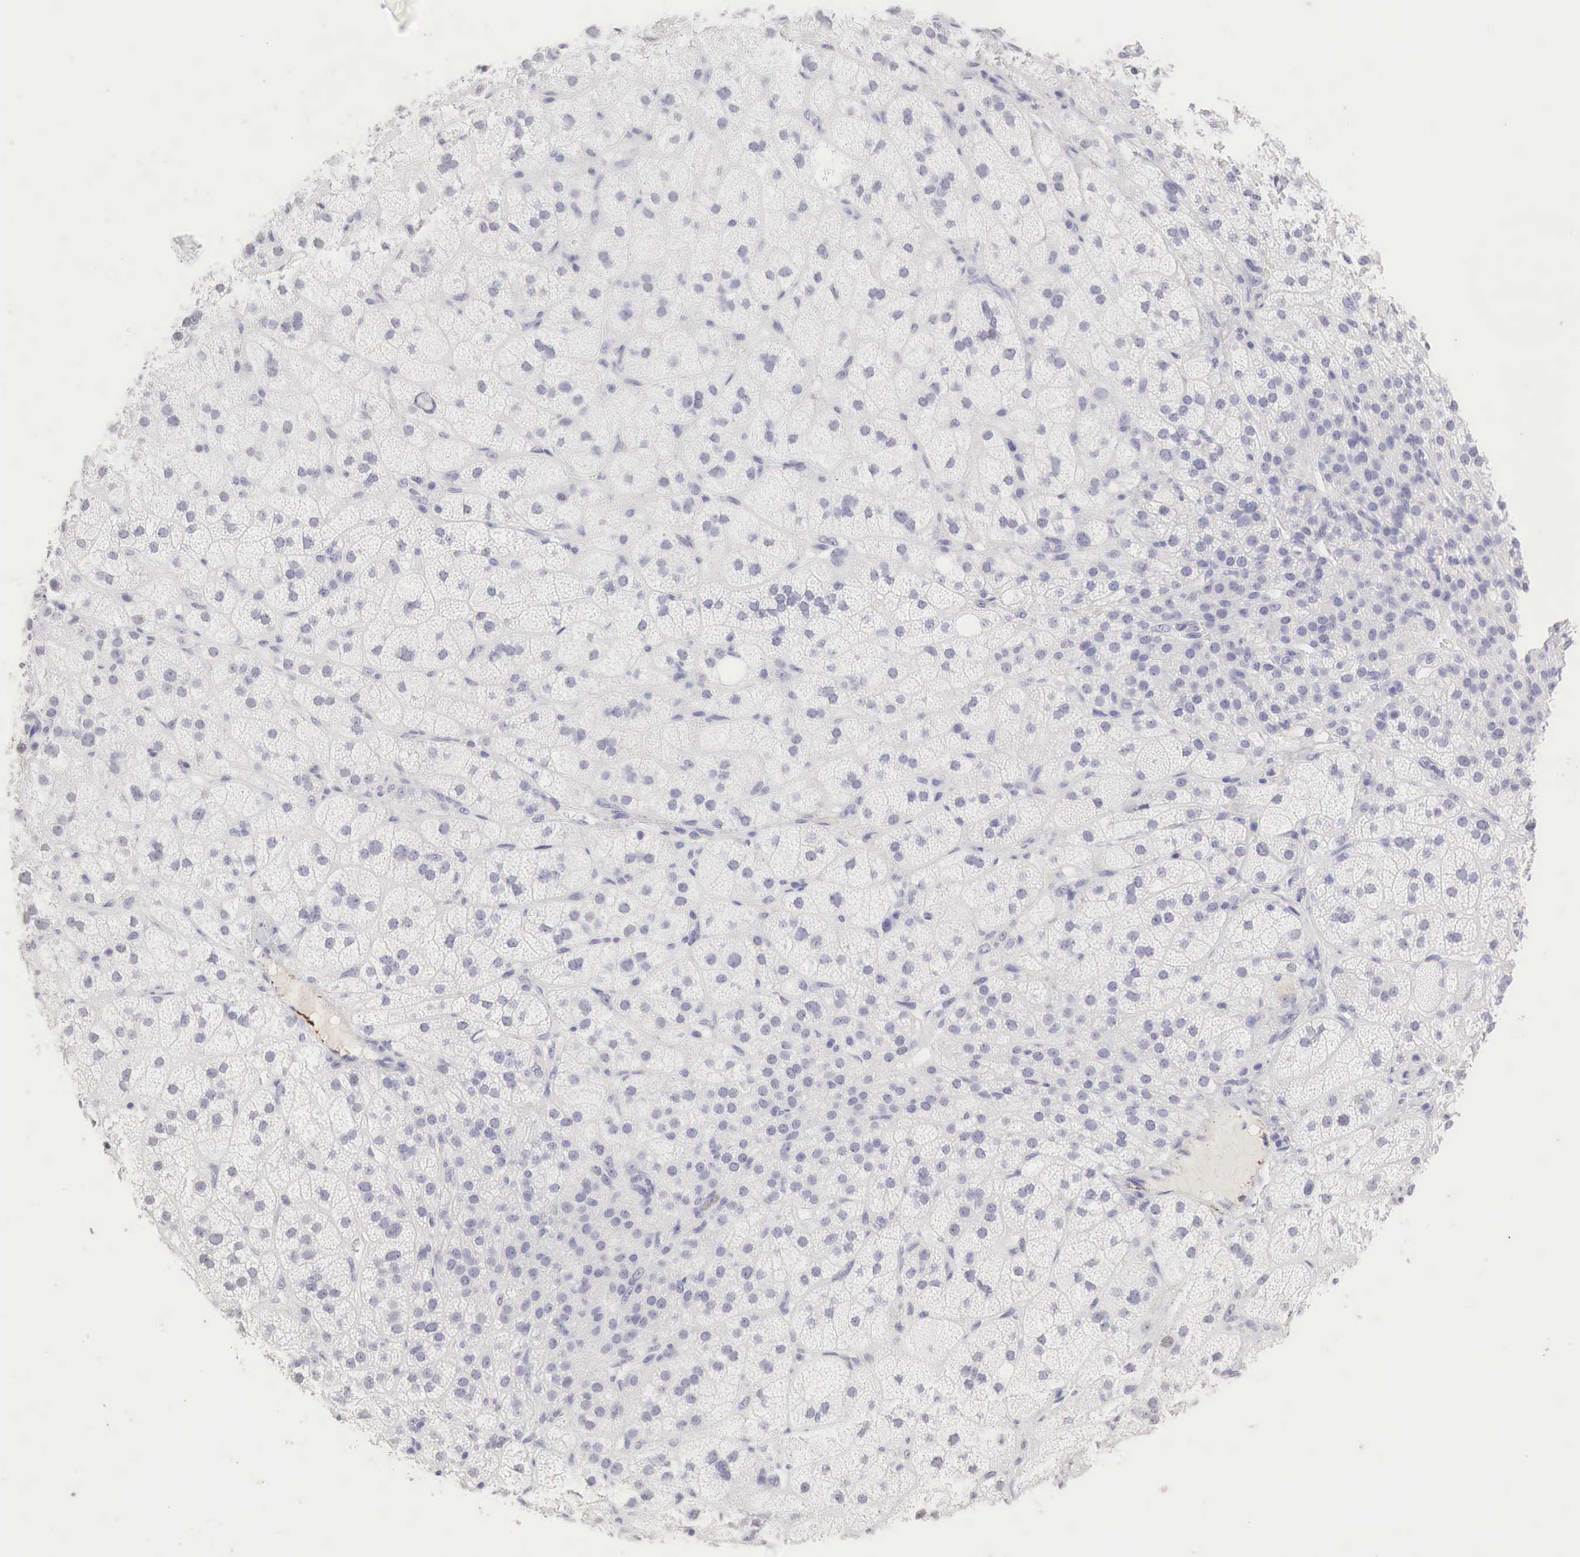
{"staining": {"intensity": "negative", "quantity": "none", "location": "none"}, "tissue": "adrenal gland", "cell_type": "Glandular cells", "image_type": "normal", "snomed": [{"axis": "morphology", "description": "Normal tissue, NOS"}, {"axis": "topography", "description": "Adrenal gland"}], "caption": "Immunohistochemistry (IHC) histopathology image of unremarkable adrenal gland: adrenal gland stained with DAB exhibits no significant protein positivity in glandular cells.", "gene": "OTC", "patient": {"sex": "female", "age": 60}}